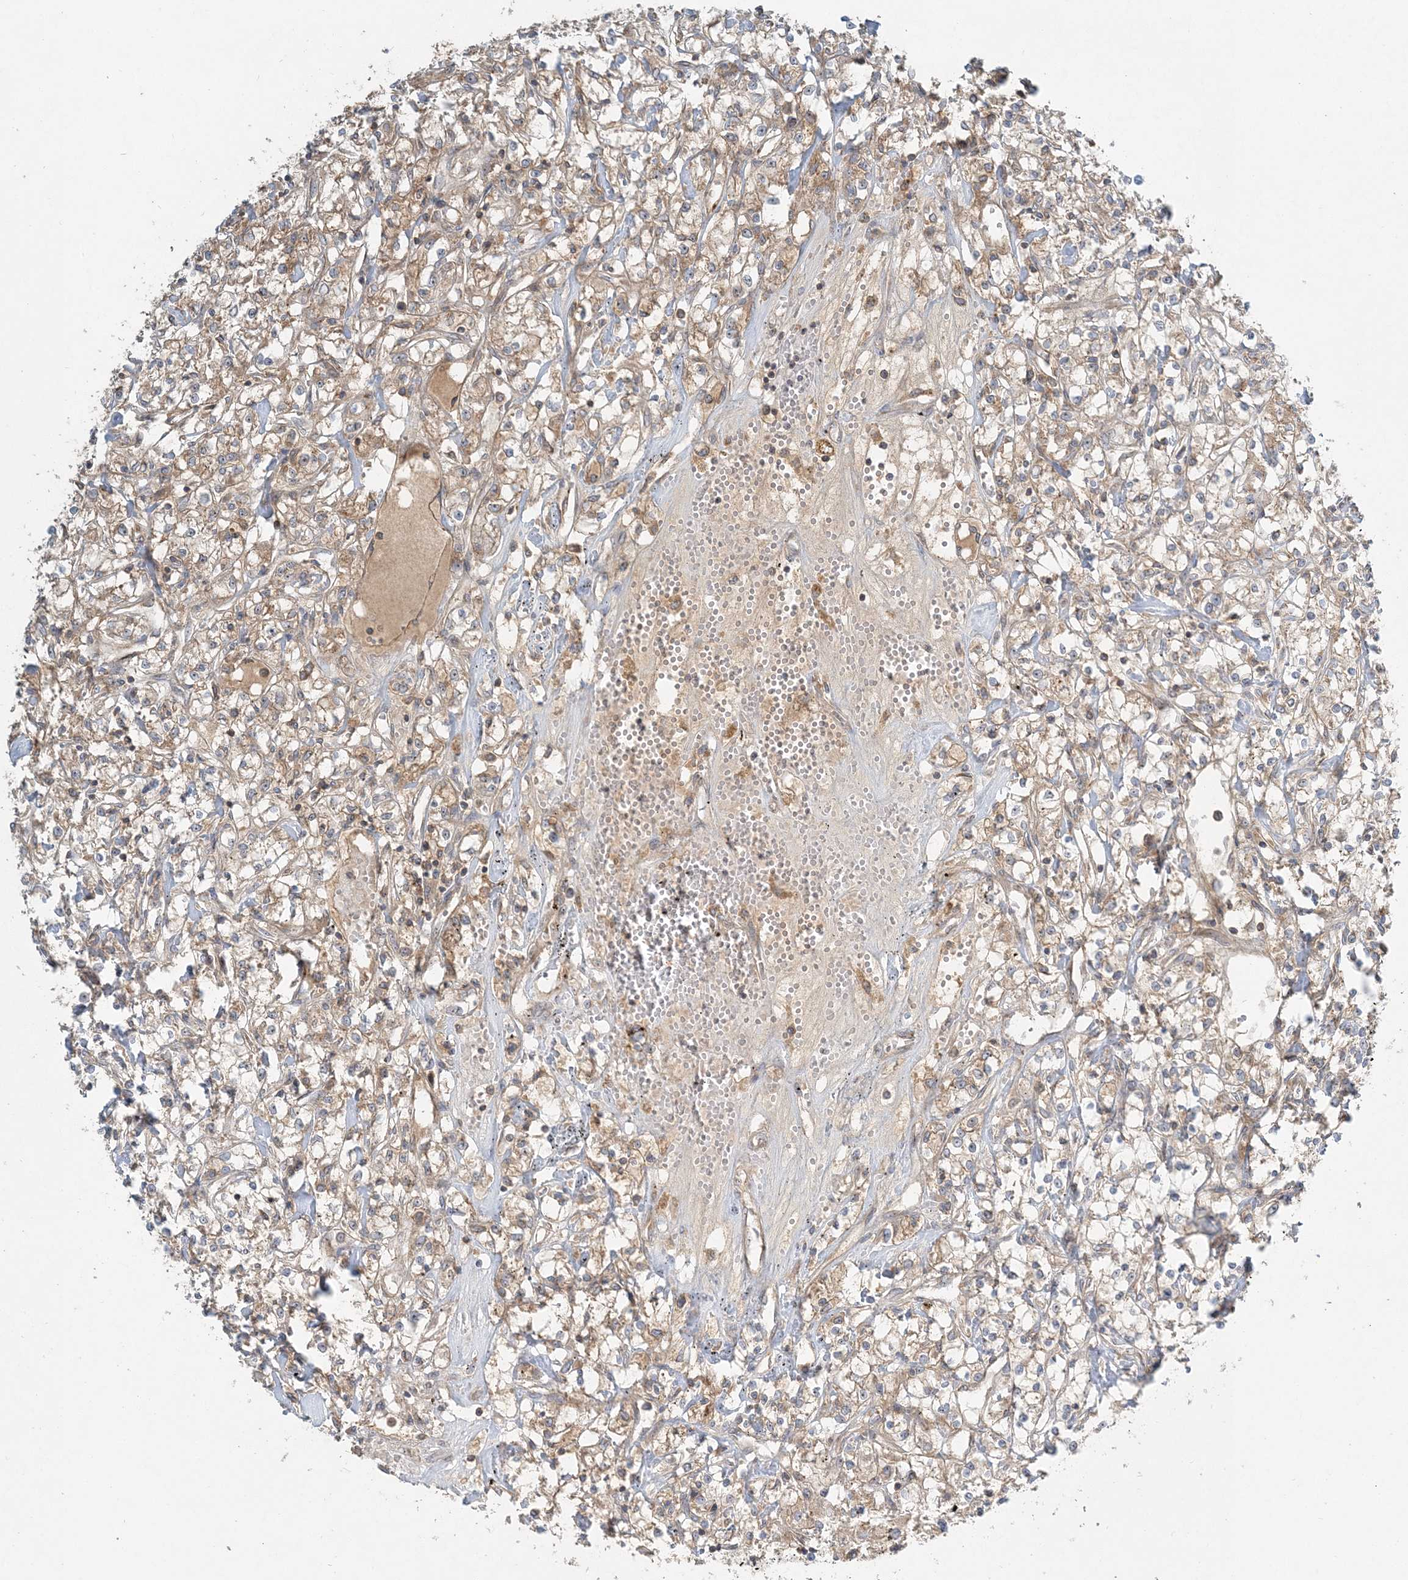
{"staining": {"intensity": "weak", "quantity": "25%-75%", "location": "cytoplasmic/membranous"}, "tissue": "renal cancer", "cell_type": "Tumor cells", "image_type": "cancer", "snomed": [{"axis": "morphology", "description": "Adenocarcinoma, NOS"}, {"axis": "topography", "description": "Kidney"}], "caption": "Immunohistochemical staining of human adenocarcinoma (renal) demonstrates low levels of weak cytoplasmic/membranous protein positivity in about 25%-75% of tumor cells.", "gene": "AP1AR", "patient": {"sex": "female", "age": 59}}